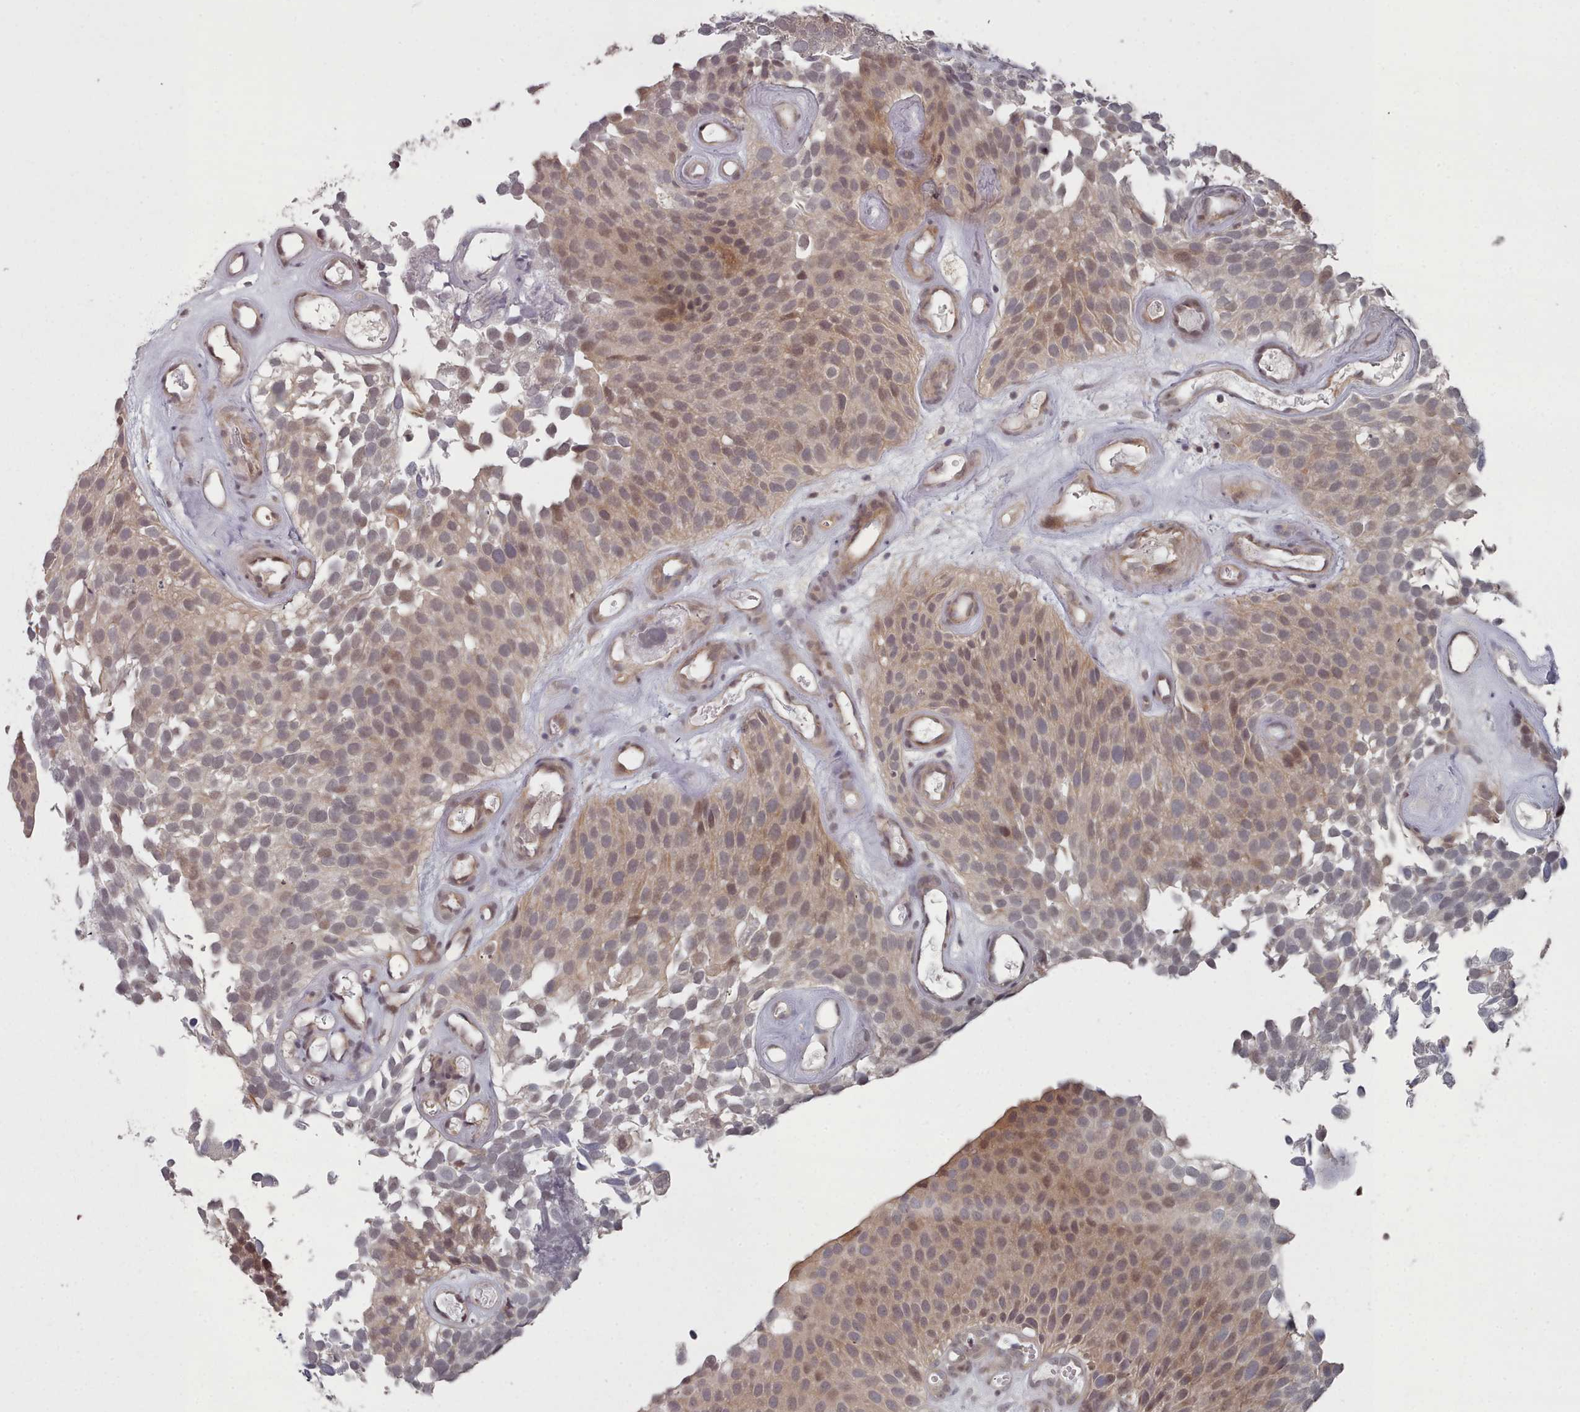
{"staining": {"intensity": "moderate", "quantity": ">75%", "location": "cytoplasmic/membranous,nuclear"}, "tissue": "urothelial cancer", "cell_type": "Tumor cells", "image_type": "cancer", "snomed": [{"axis": "morphology", "description": "Urothelial carcinoma, Low grade"}, {"axis": "topography", "description": "Urinary bladder"}], "caption": "Urothelial carcinoma (low-grade) tissue exhibits moderate cytoplasmic/membranous and nuclear positivity in about >75% of tumor cells", "gene": "HYAL3", "patient": {"sex": "male", "age": 89}}